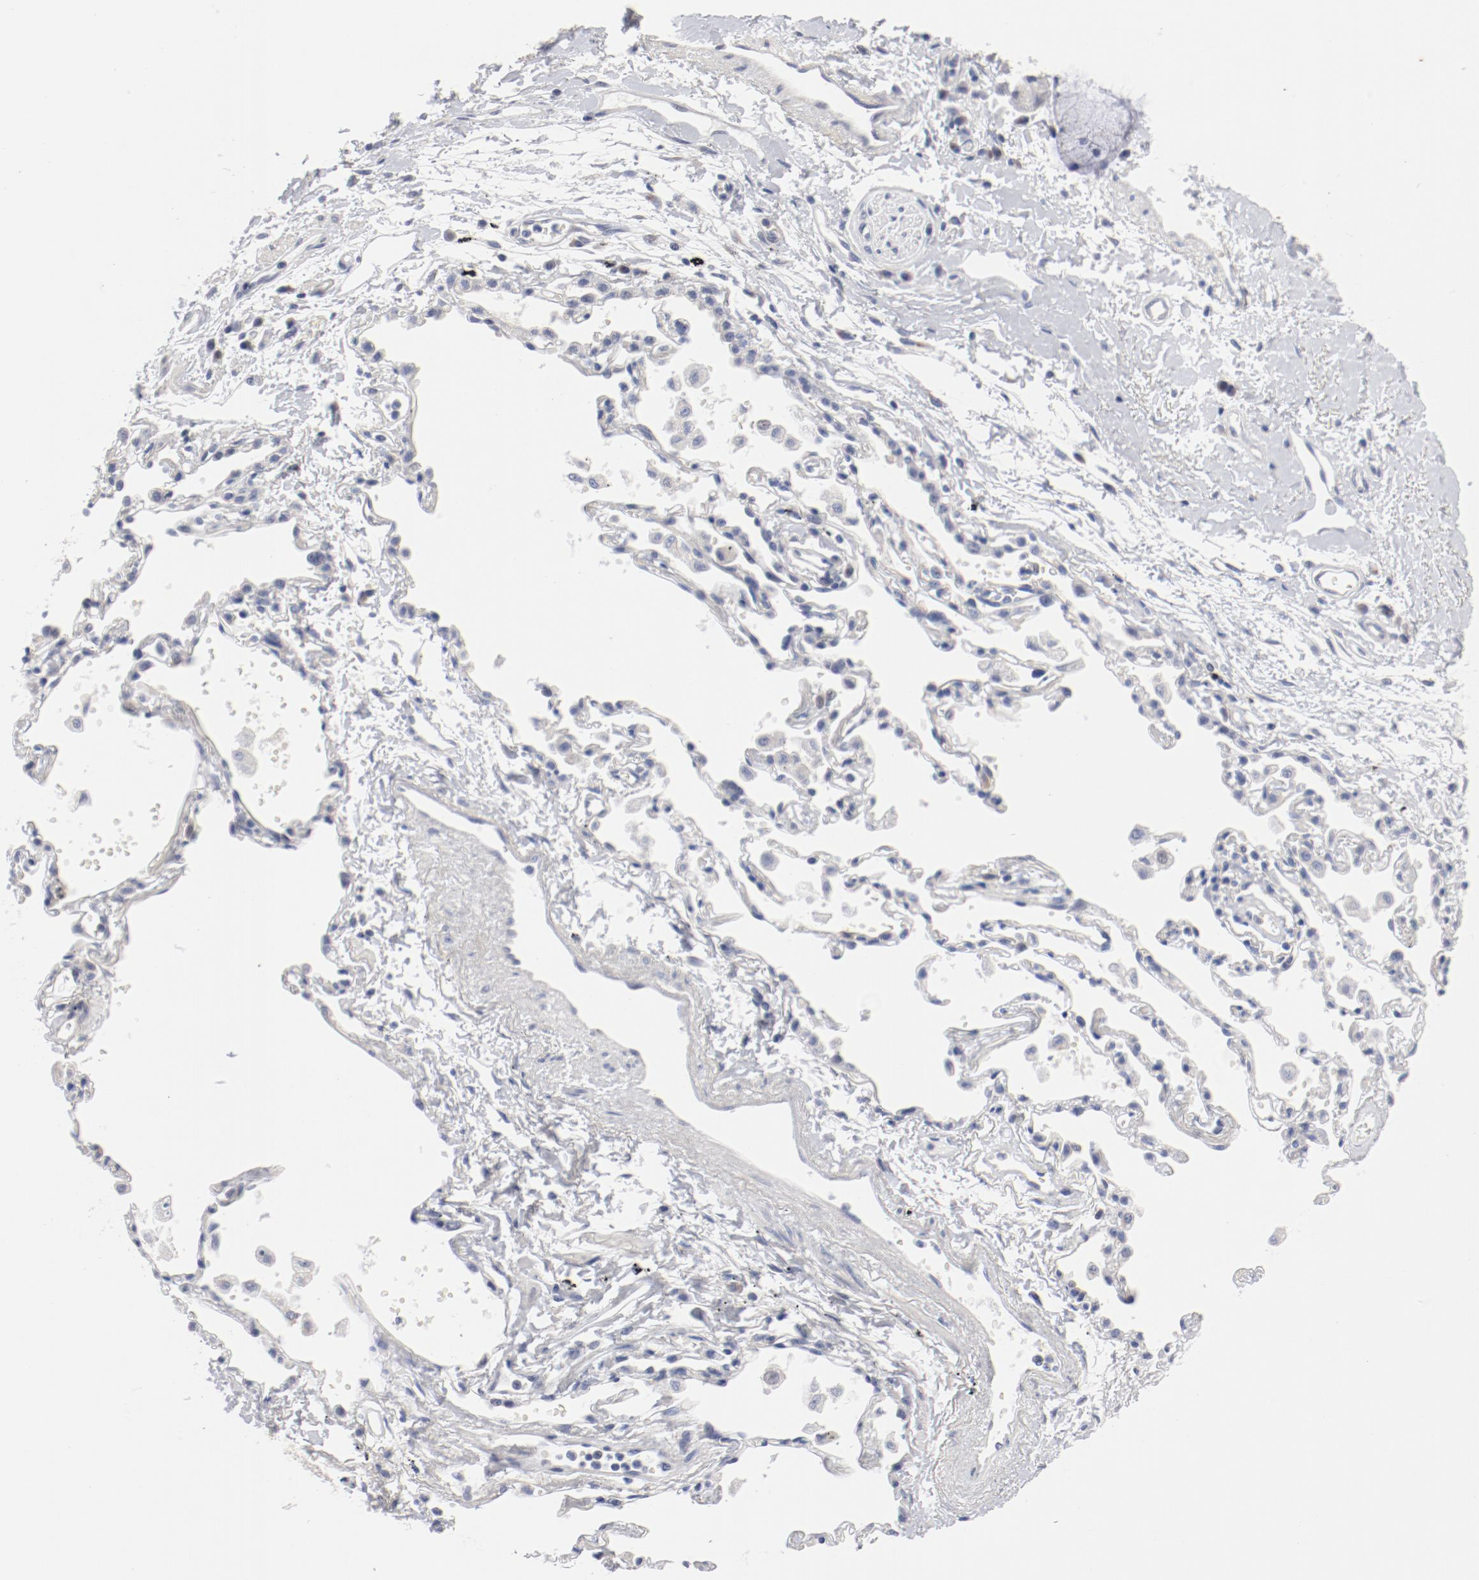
{"staining": {"intensity": "negative", "quantity": "none", "location": "none"}, "tissue": "adipose tissue", "cell_type": "Adipocytes", "image_type": "normal", "snomed": [{"axis": "morphology", "description": "Normal tissue, NOS"}, {"axis": "morphology", "description": "Adenocarcinoma, NOS"}, {"axis": "topography", "description": "Cartilage tissue"}, {"axis": "topography", "description": "Bronchus"}, {"axis": "topography", "description": "Lung"}], "caption": "Protein analysis of unremarkable adipose tissue shows no significant expression in adipocytes. (Brightfield microscopy of DAB (3,3'-diaminobenzidine) immunohistochemistry (IHC) at high magnification).", "gene": "GPR143", "patient": {"sex": "female", "age": 67}}